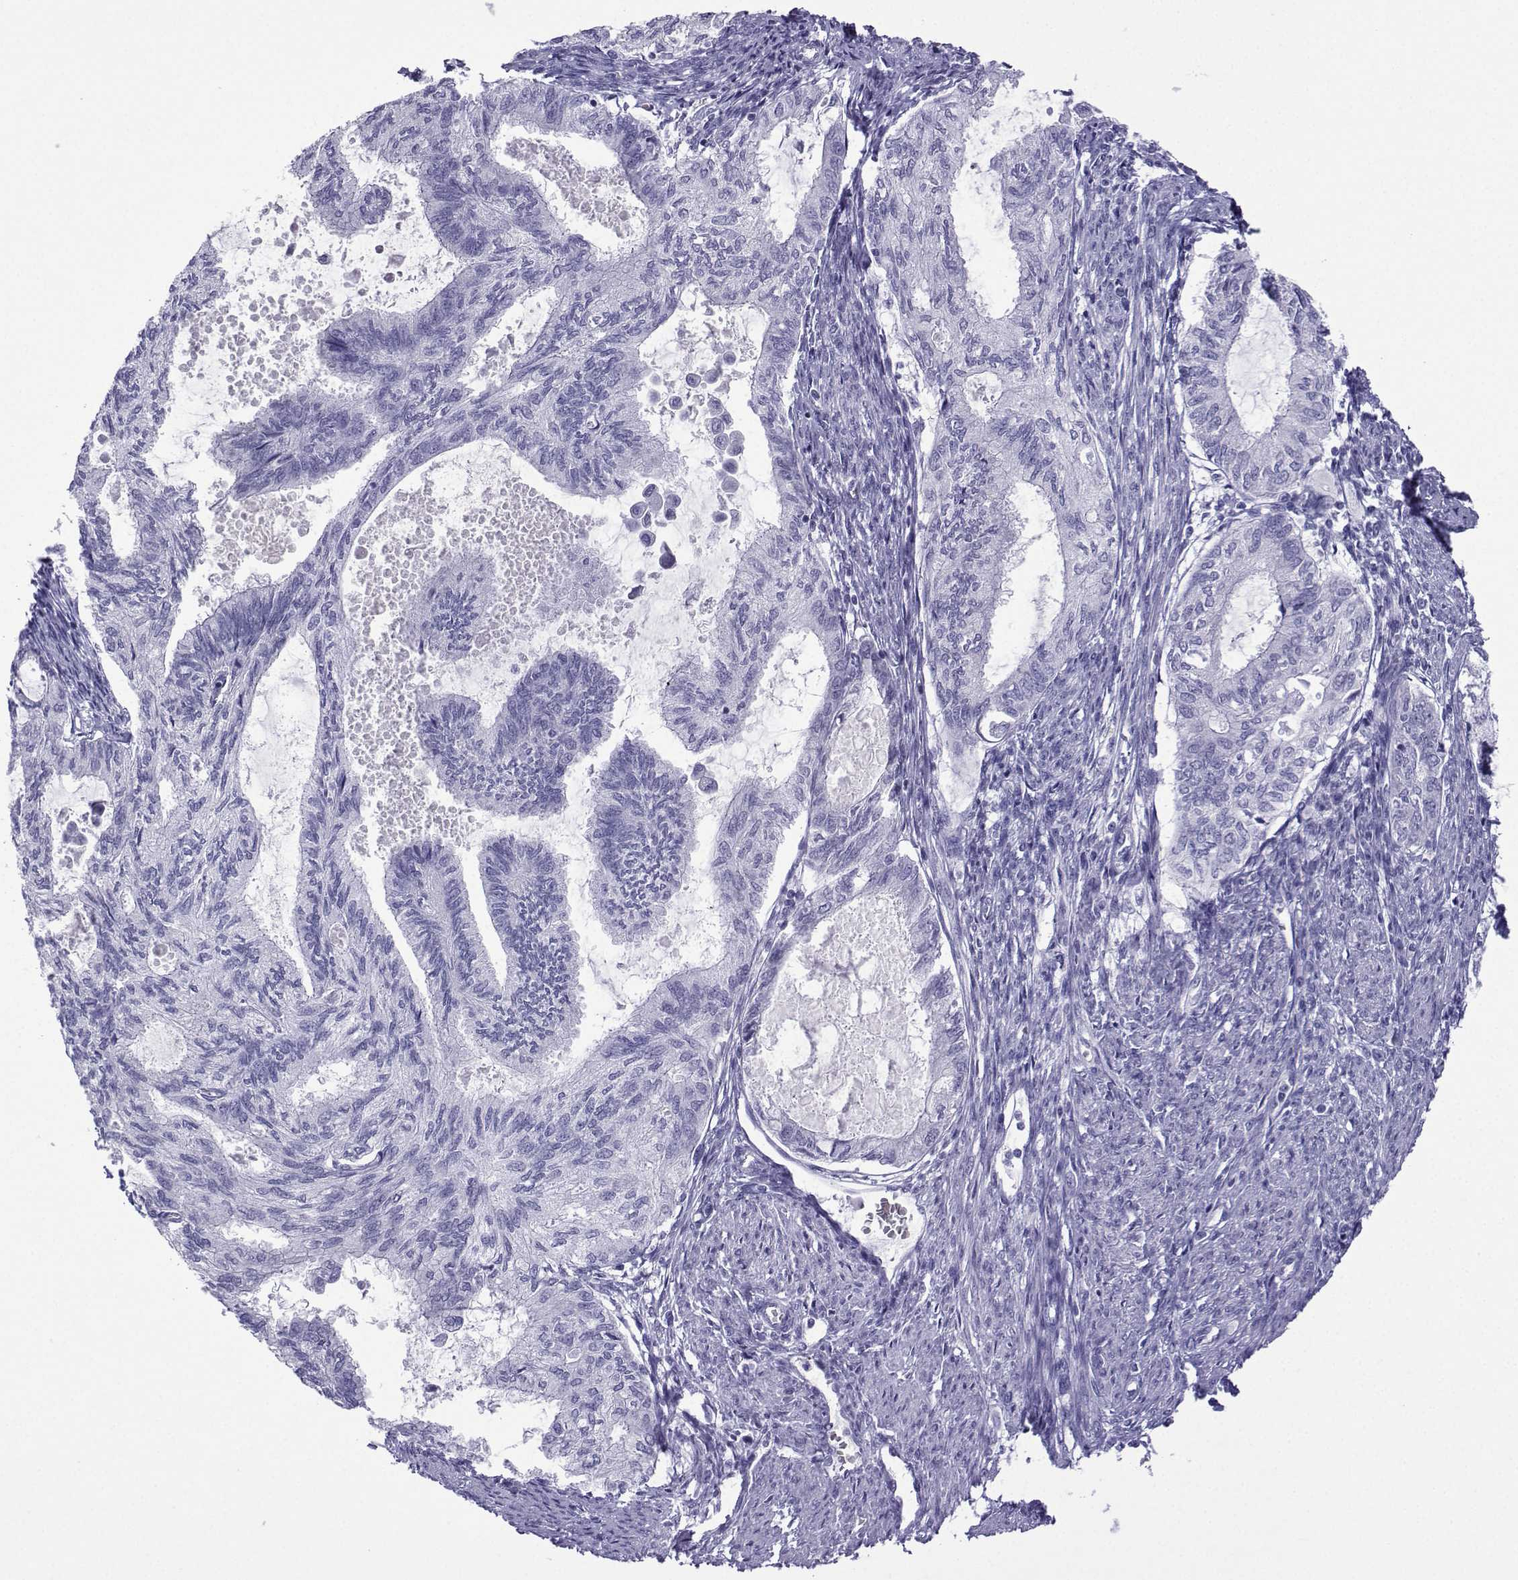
{"staining": {"intensity": "negative", "quantity": "none", "location": "none"}, "tissue": "endometrial cancer", "cell_type": "Tumor cells", "image_type": "cancer", "snomed": [{"axis": "morphology", "description": "Adenocarcinoma, NOS"}, {"axis": "topography", "description": "Endometrium"}], "caption": "Immunohistochemical staining of human endometrial cancer reveals no significant expression in tumor cells. The staining is performed using DAB (3,3'-diaminobenzidine) brown chromogen with nuclei counter-stained in using hematoxylin.", "gene": "TRIM46", "patient": {"sex": "female", "age": 86}}